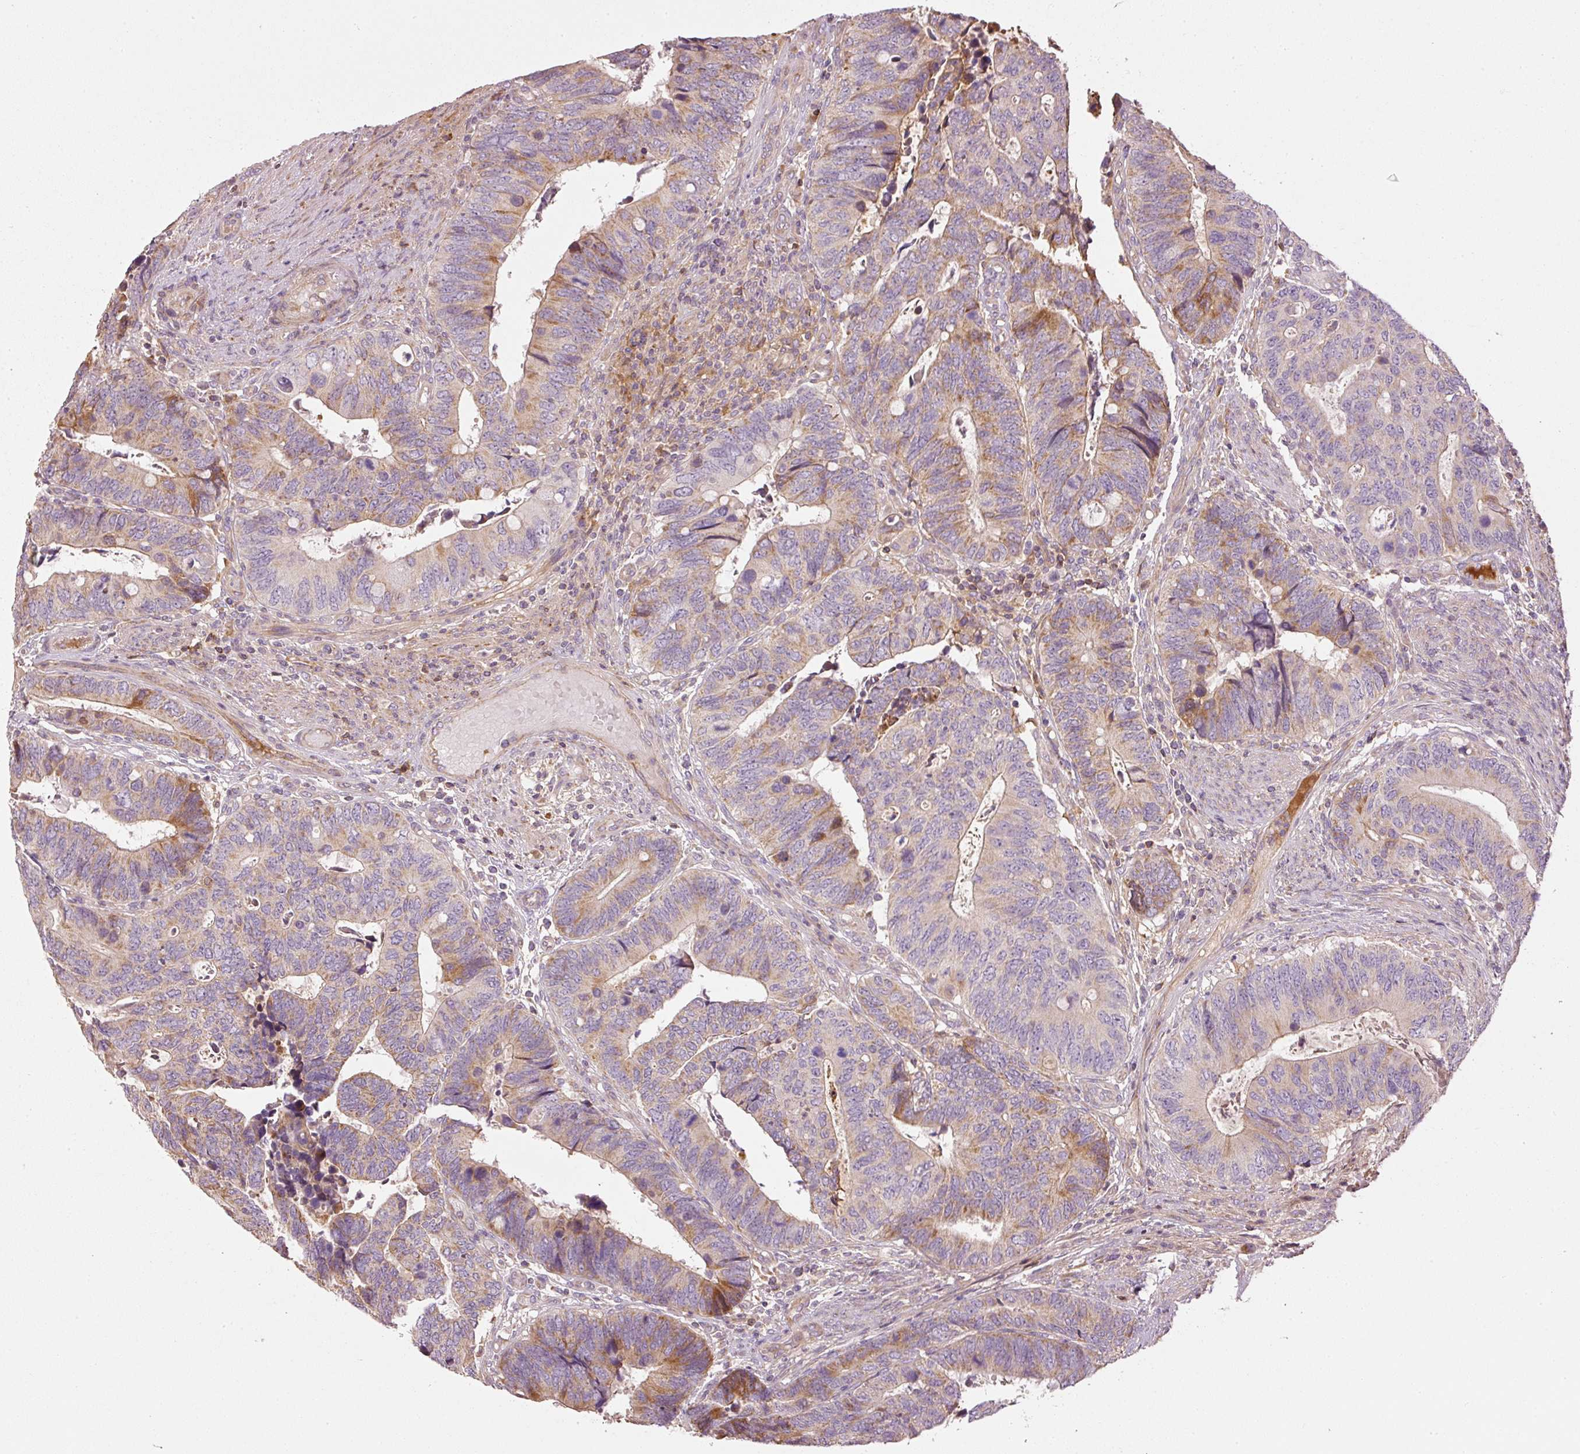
{"staining": {"intensity": "moderate", "quantity": "<25%", "location": "cytoplasmic/membranous"}, "tissue": "colorectal cancer", "cell_type": "Tumor cells", "image_type": "cancer", "snomed": [{"axis": "morphology", "description": "Adenocarcinoma, NOS"}, {"axis": "topography", "description": "Colon"}], "caption": "There is low levels of moderate cytoplasmic/membranous expression in tumor cells of colorectal cancer (adenocarcinoma), as demonstrated by immunohistochemical staining (brown color).", "gene": "SERPING1", "patient": {"sex": "male", "age": 87}}